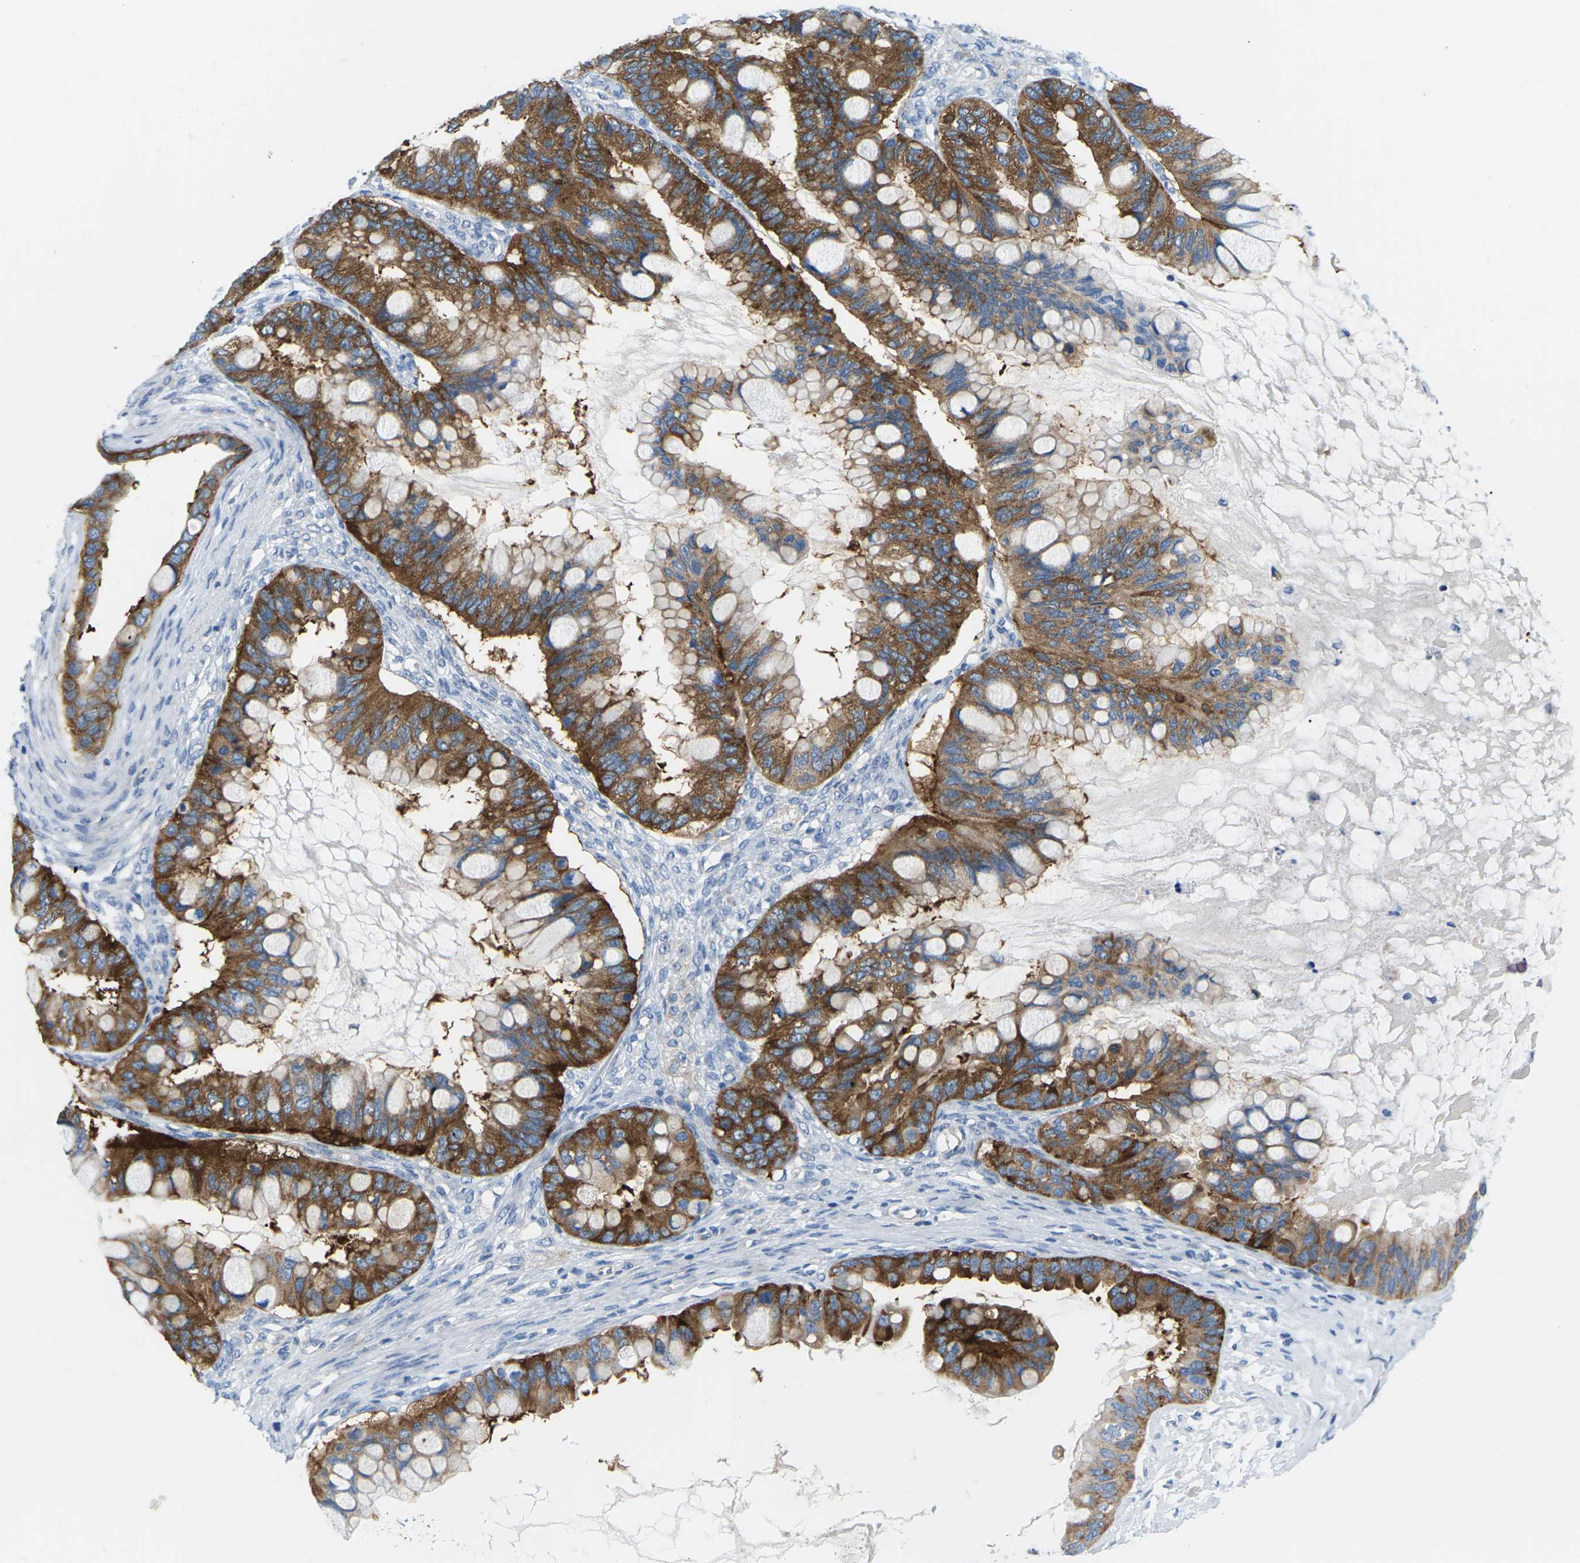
{"staining": {"intensity": "strong", "quantity": ">75%", "location": "cytoplasmic/membranous"}, "tissue": "ovarian cancer", "cell_type": "Tumor cells", "image_type": "cancer", "snomed": [{"axis": "morphology", "description": "Cystadenocarcinoma, mucinous, NOS"}, {"axis": "topography", "description": "Ovary"}], "caption": "Approximately >75% of tumor cells in human mucinous cystadenocarcinoma (ovarian) show strong cytoplasmic/membranous protein expression as visualized by brown immunohistochemical staining.", "gene": "SYNGR2", "patient": {"sex": "female", "age": 80}}